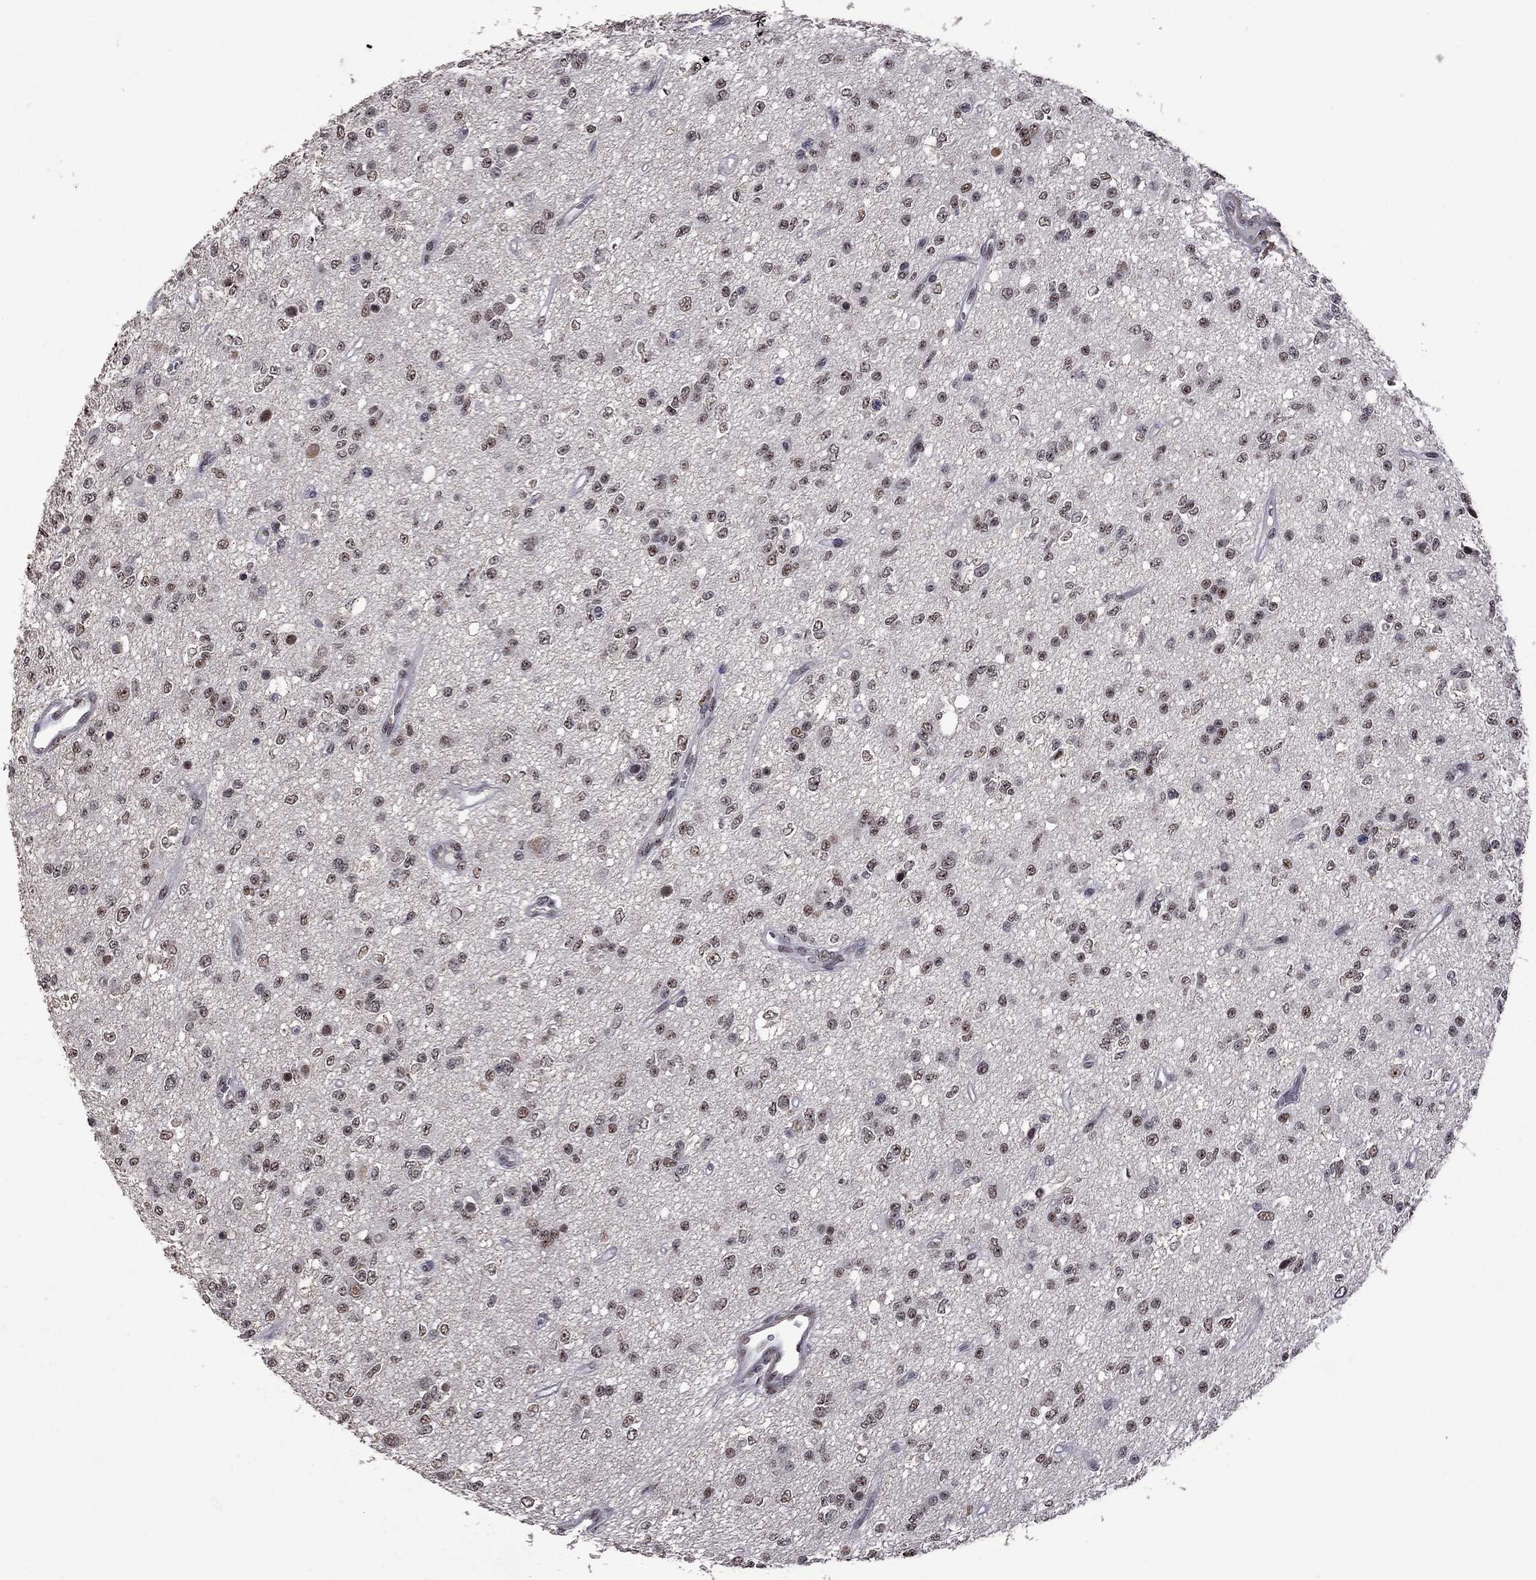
{"staining": {"intensity": "weak", "quantity": "25%-75%", "location": "nuclear"}, "tissue": "glioma", "cell_type": "Tumor cells", "image_type": "cancer", "snomed": [{"axis": "morphology", "description": "Glioma, malignant, Low grade"}, {"axis": "topography", "description": "Brain"}], "caption": "Glioma stained with IHC reveals weak nuclear positivity in about 25%-75% of tumor cells.", "gene": "SPOUT1", "patient": {"sex": "female", "age": 45}}